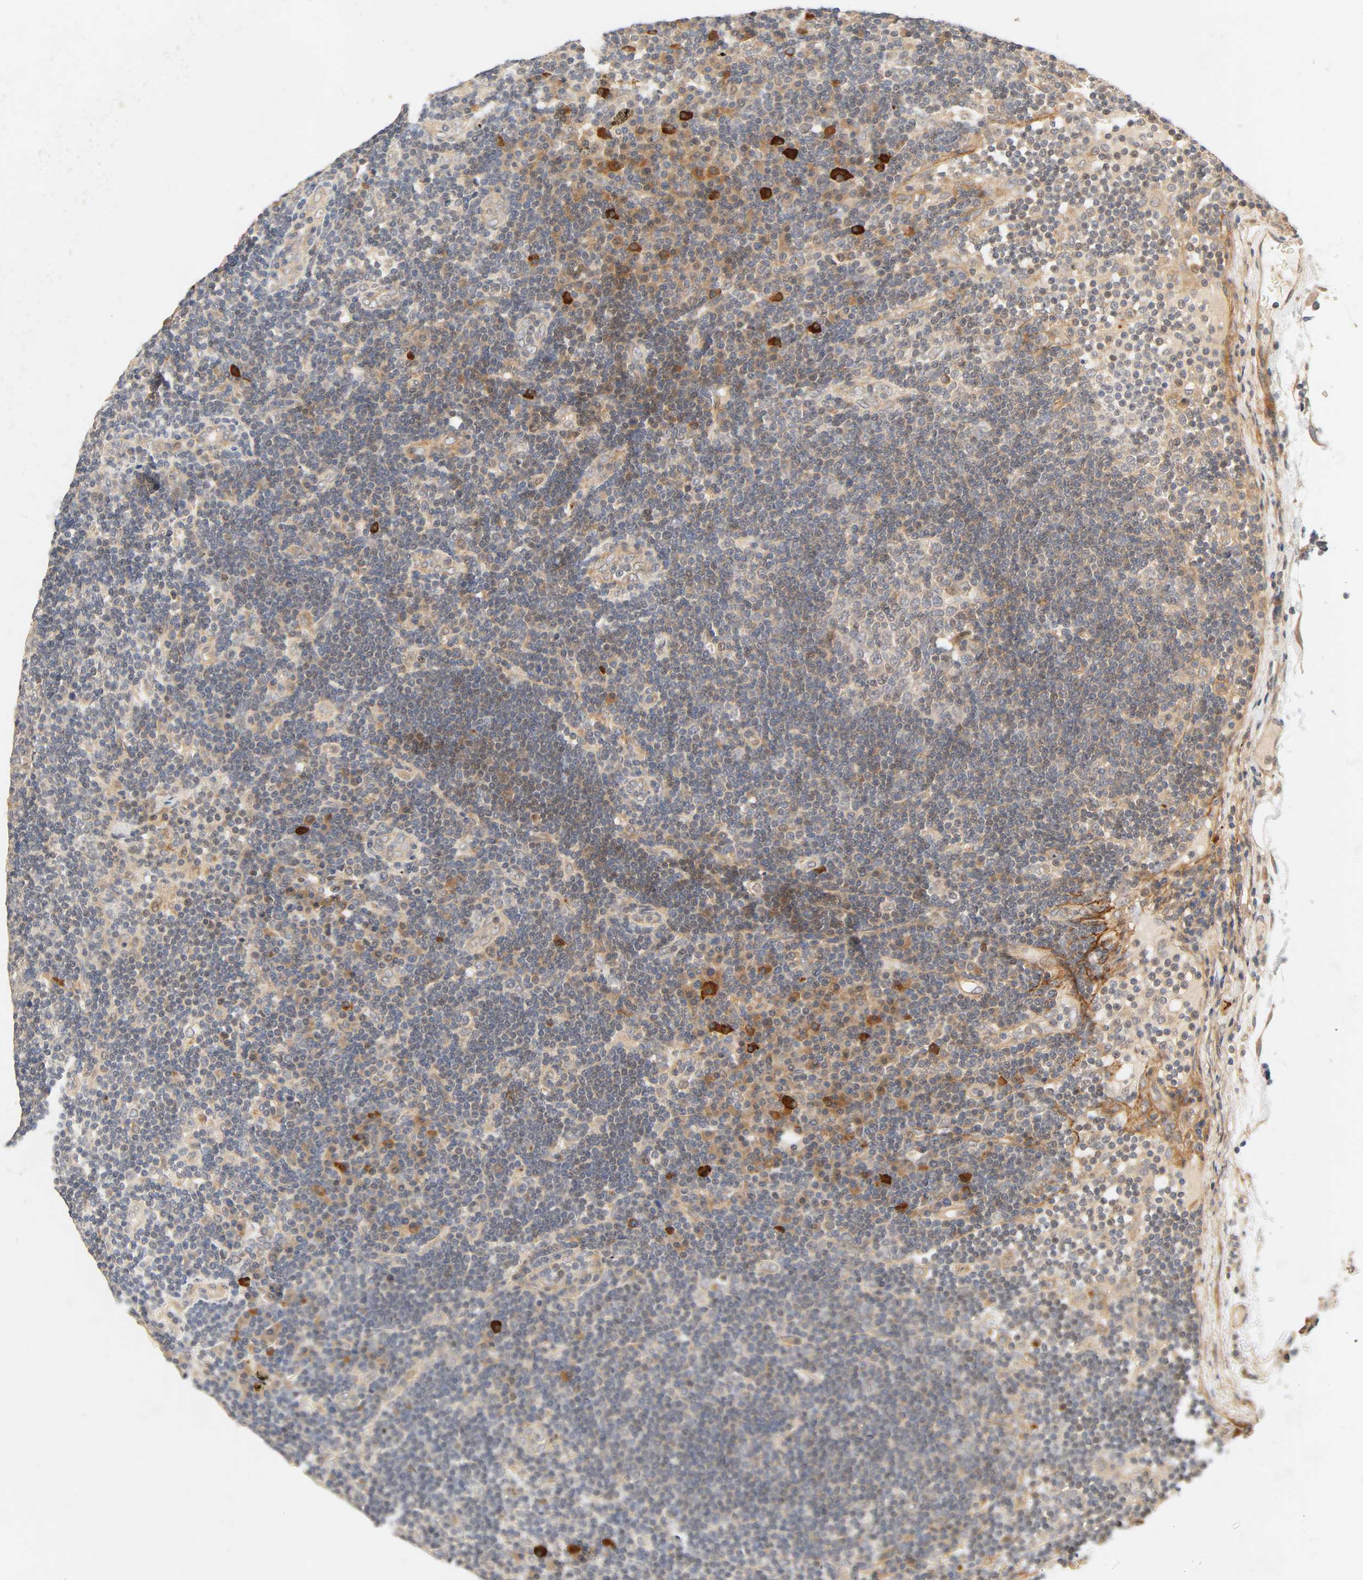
{"staining": {"intensity": "weak", "quantity": "<25%", "location": "cytoplasmic/membranous"}, "tissue": "lymph node", "cell_type": "Germinal center cells", "image_type": "normal", "snomed": [{"axis": "morphology", "description": "Normal tissue, NOS"}, {"axis": "morphology", "description": "Squamous cell carcinoma, metastatic, NOS"}, {"axis": "topography", "description": "Lymph node"}], "caption": "This is an immunohistochemistry (IHC) image of unremarkable lymph node. There is no positivity in germinal center cells.", "gene": "CACNA1G", "patient": {"sex": "female", "age": 53}}